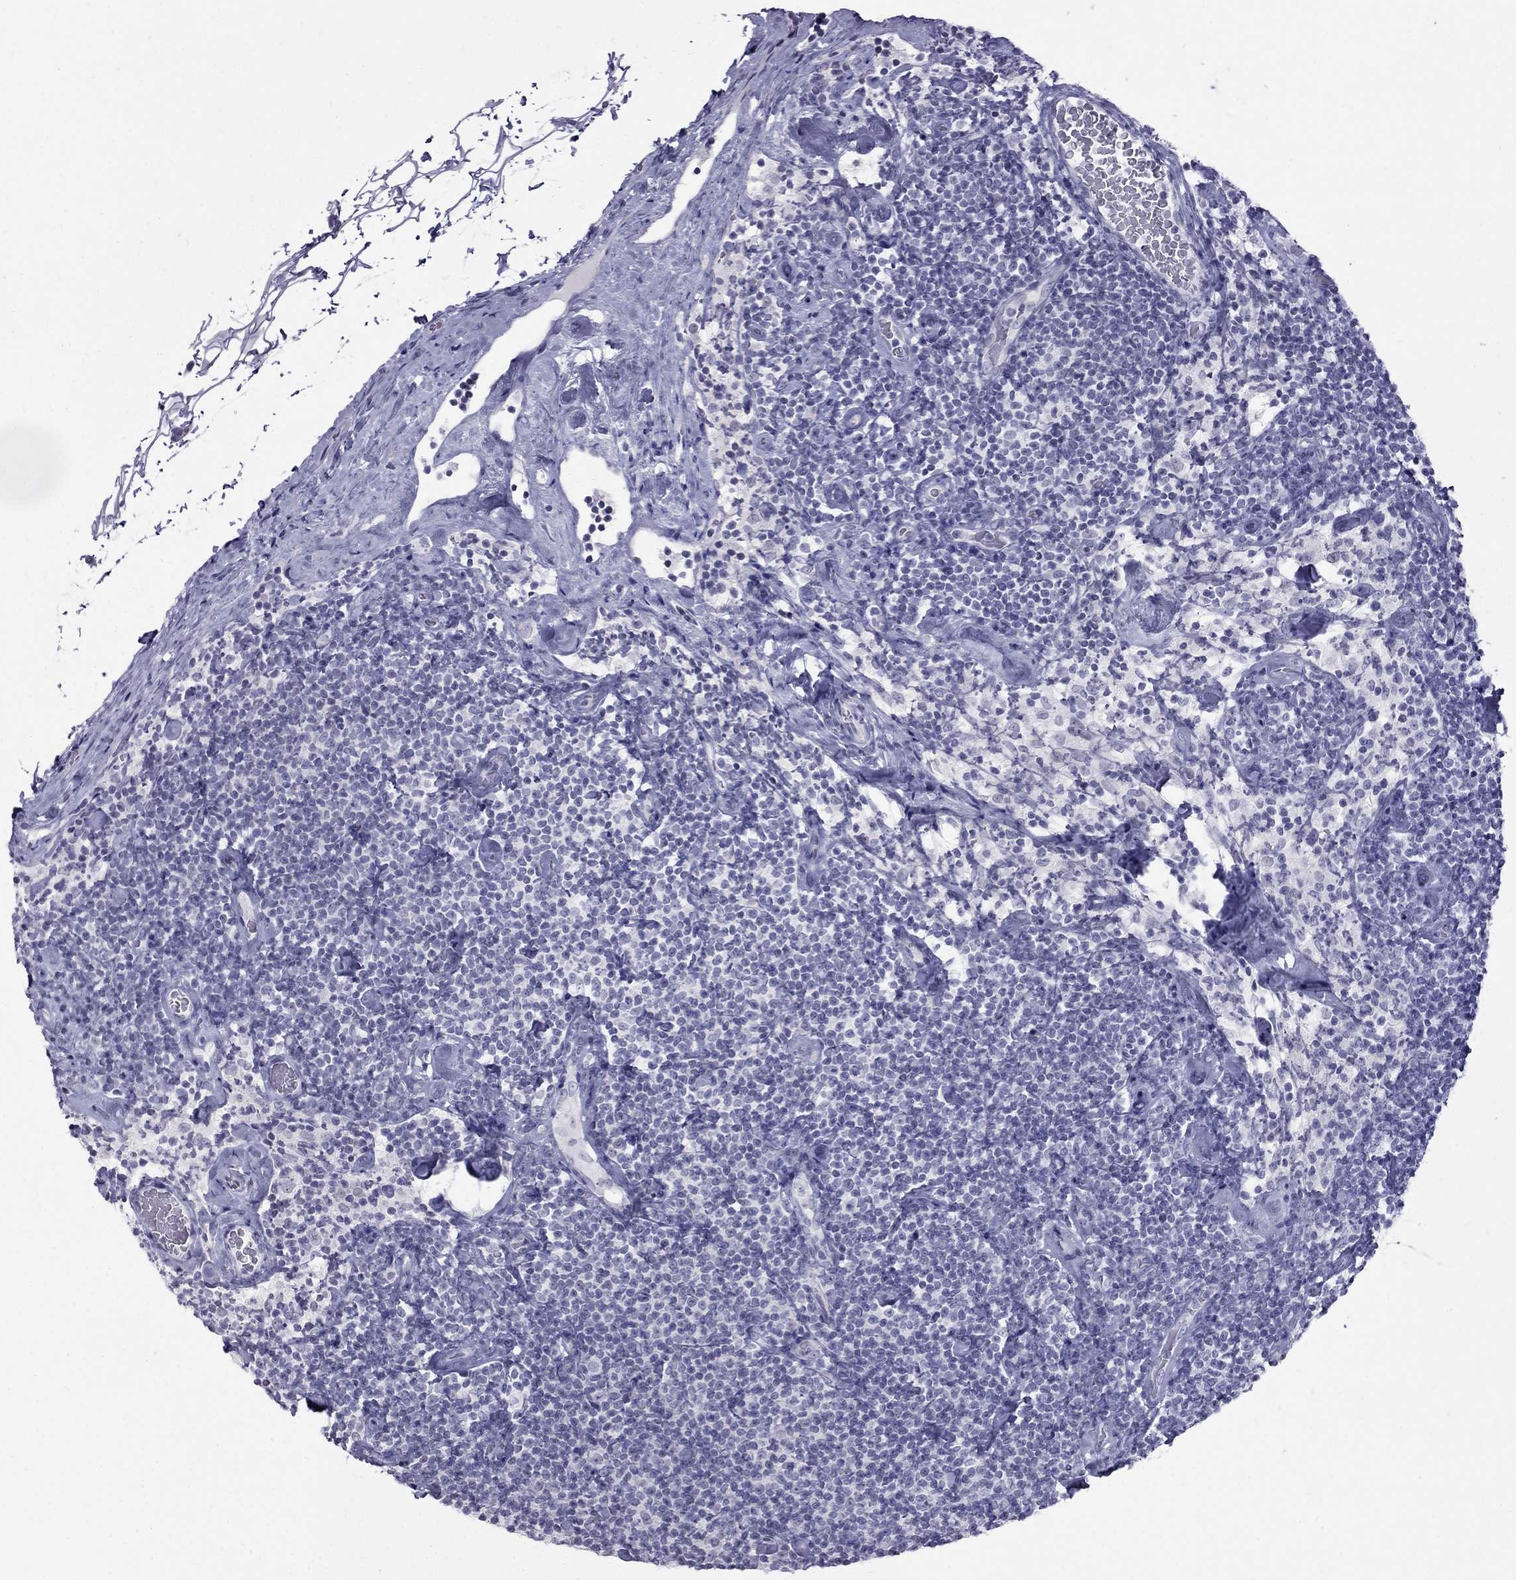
{"staining": {"intensity": "negative", "quantity": "none", "location": "none"}, "tissue": "lymphoma", "cell_type": "Tumor cells", "image_type": "cancer", "snomed": [{"axis": "morphology", "description": "Malignant lymphoma, non-Hodgkin's type, Low grade"}, {"axis": "topography", "description": "Lymph node"}], "caption": "Photomicrograph shows no significant protein expression in tumor cells of lymphoma.", "gene": "MUC15", "patient": {"sex": "male", "age": 81}}